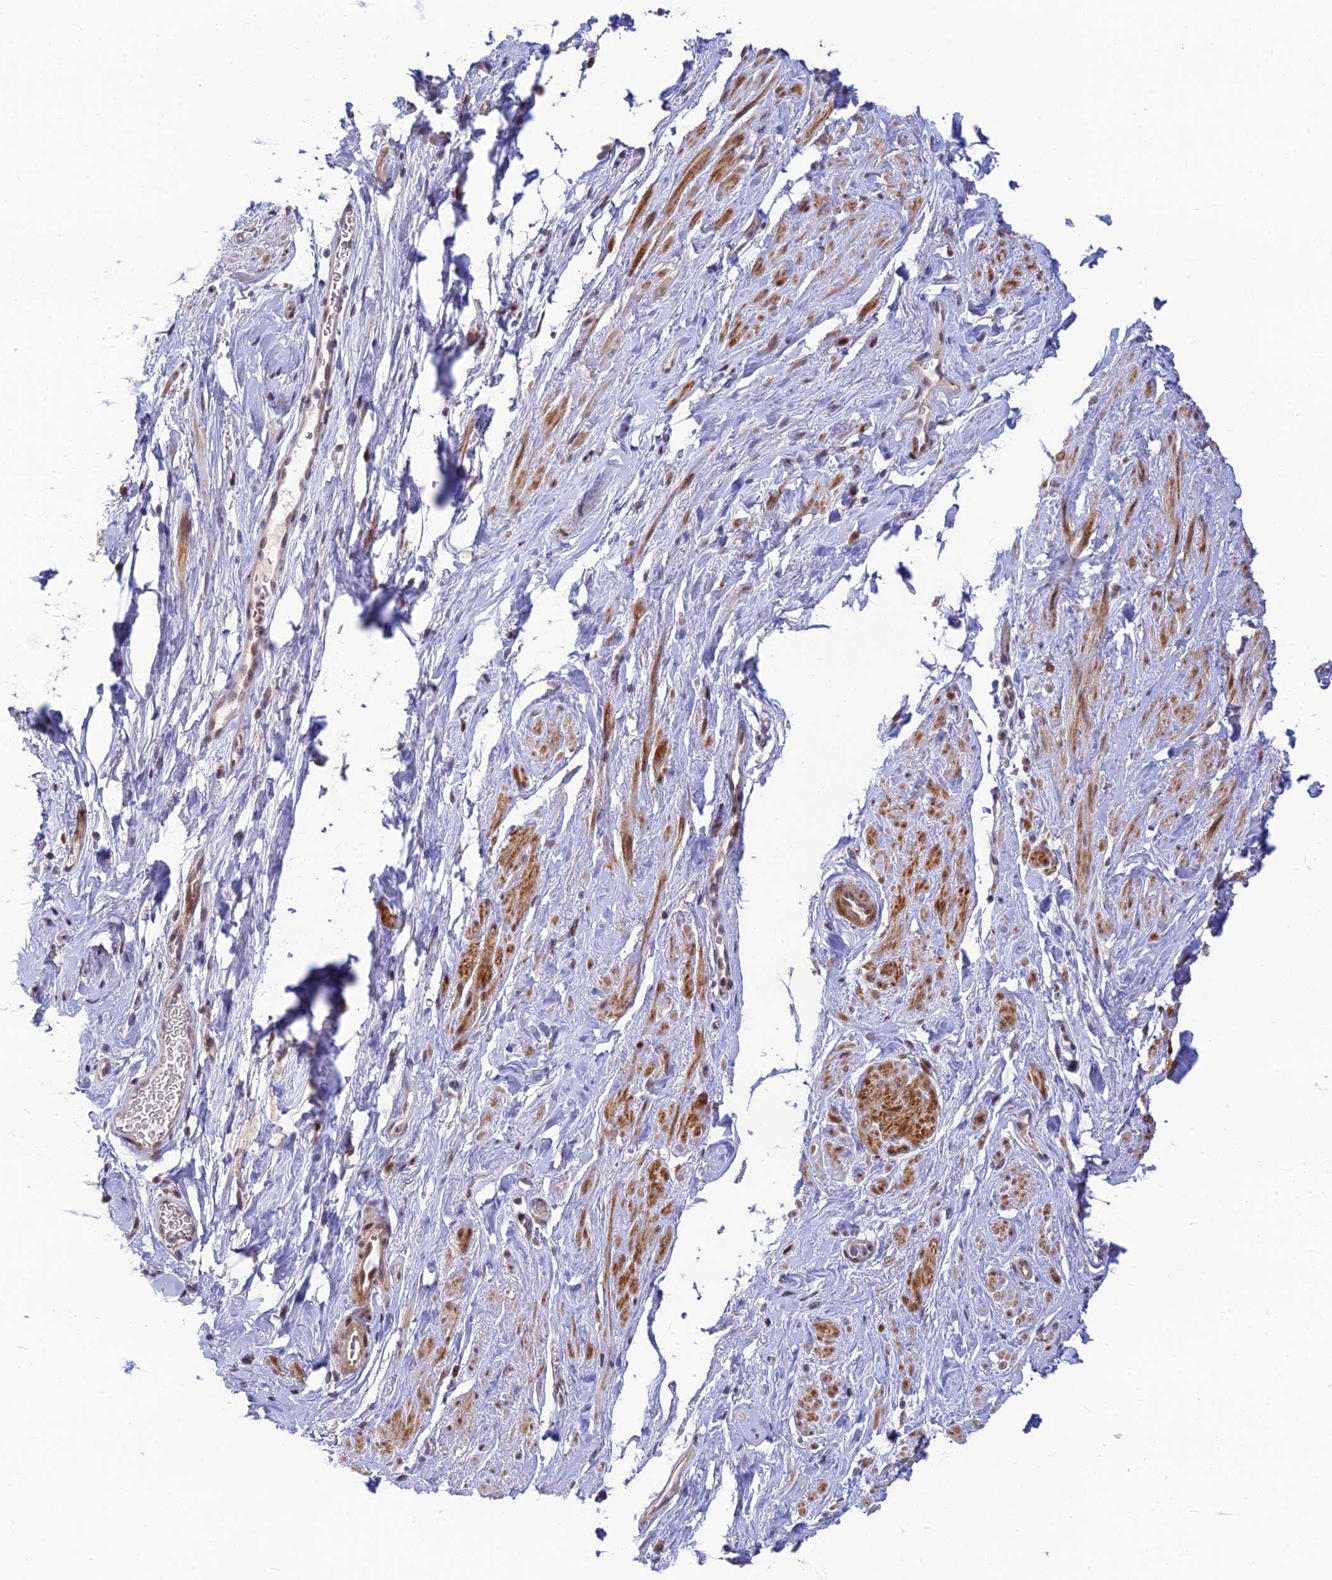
{"staining": {"intensity": "moderate", "quantity": "<25%", "location": "cytoplasmic/membranous"}, "tissue": "smooth muscle", "cell_type": "Smooth muscle cells", "image_type": "normal", "snomed": [{"axis": "morphology", "description": "Normal tissue, NOS"}, {"axis": "topography", "description": "Smooth muscle"}, {"axis": "topography", "description": "Peripheral nerve tissue"}], "caption": "Protein expression analysis of benign smooth muscle displays moderate cytoplasmic/membranous expression in approximately <25% of smooth muscle cells.", "gene": "ASPDH", "patient": {"sex": "male", "age": 69}}